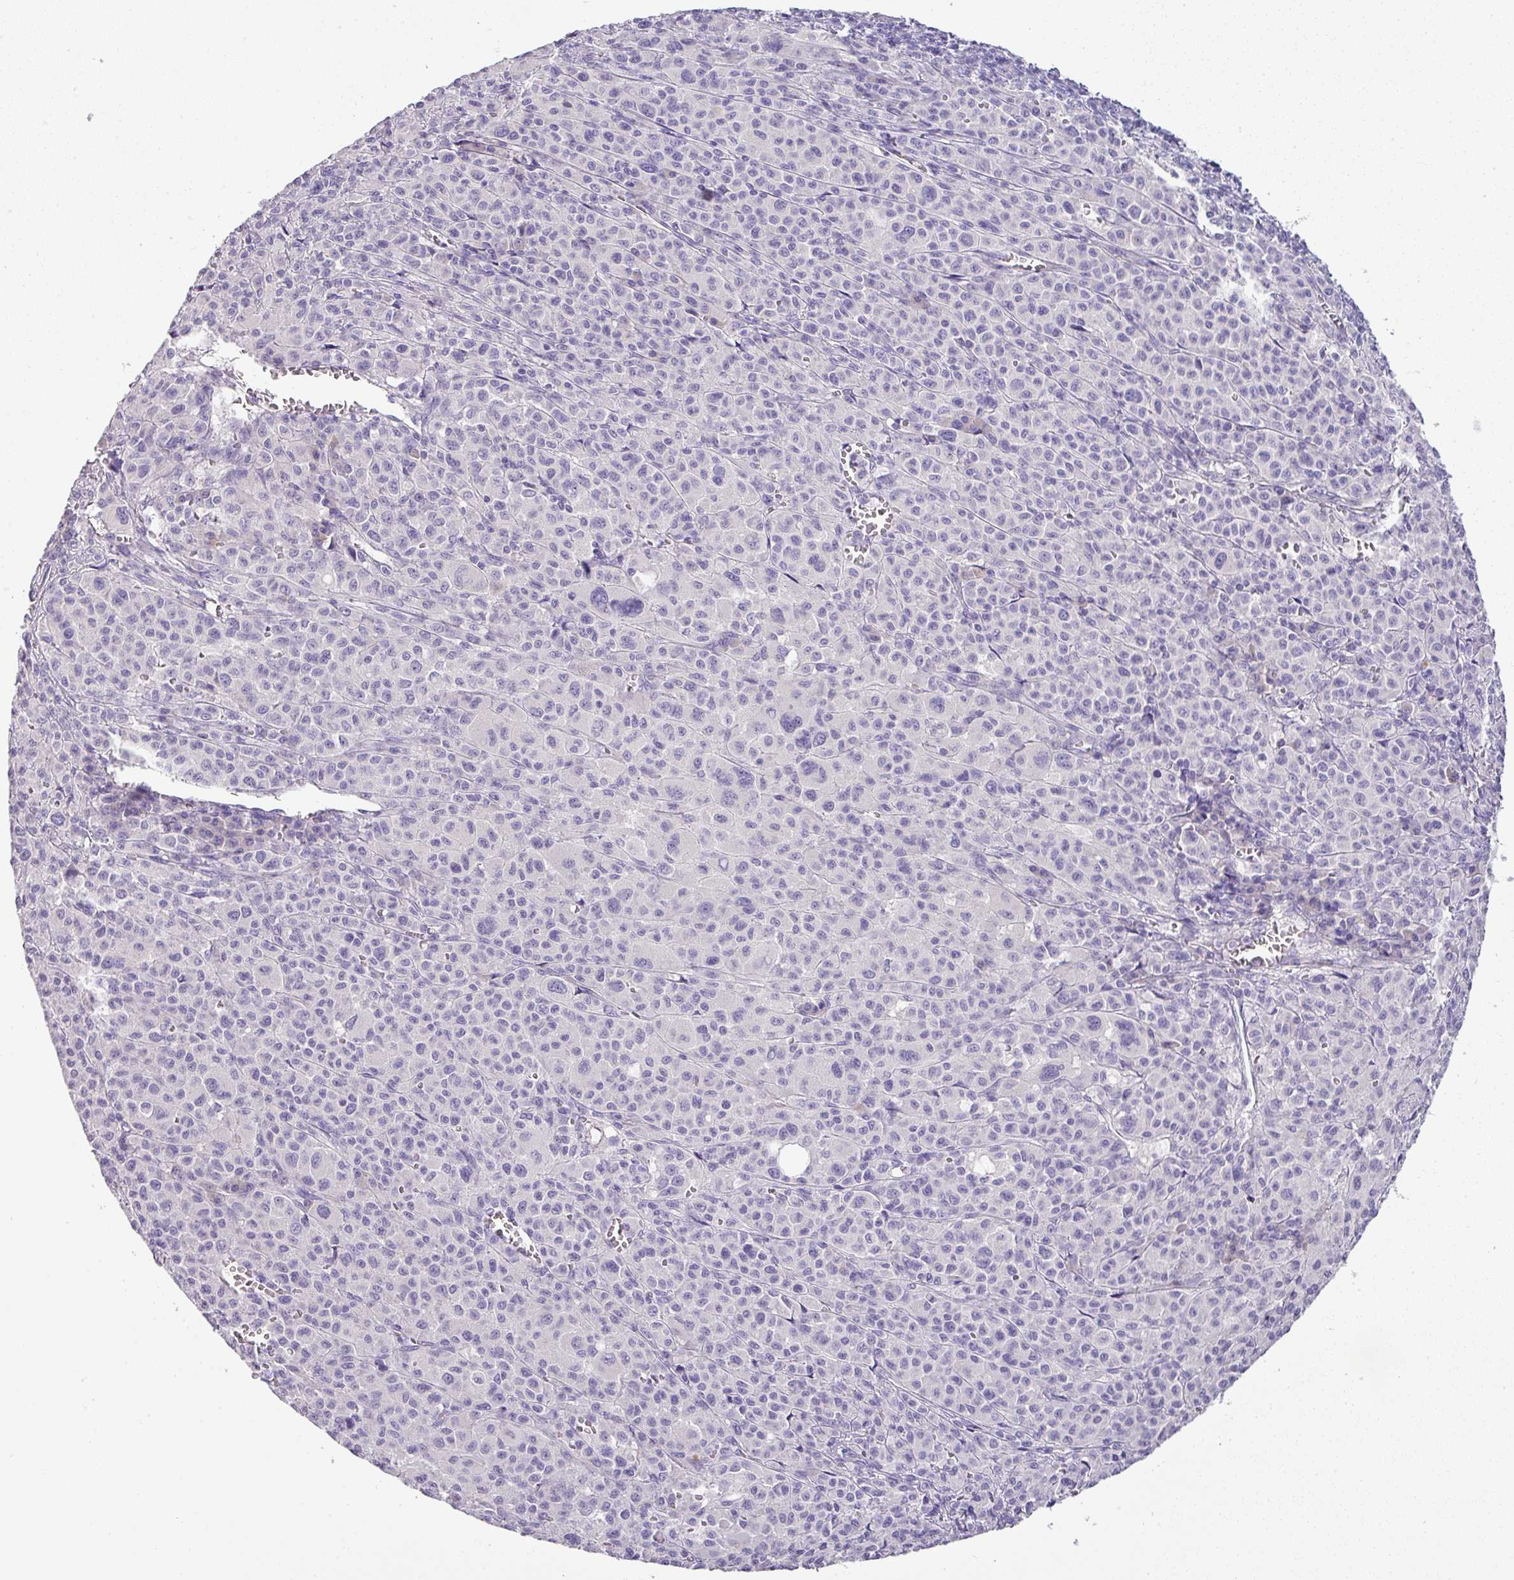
{"staining": {"intensity": "negative", "quantity": "none", "location": "none"}, "tissue": "melanoma", "cell_type": "Tumor cells", "image_type": "cancer", "snomed": [{"axis": "morphology", "description": "Malignant melanoma, Metastatic site"}, {"axis": "topography", "description": "Skin"}], "caption": "High power microscopy micrograph of an immunohistochemistry (IHC) photomicrograph of malignant melanoma (metastatic site), revealing no significant positivity in tumor cells. Brightfield microscopy of IHC stained with DAB (brown) and hematoxylin (blue), captured at high magnification.", "gene": "ENSG00000273748", "patient": {"sex": "female", "age": 74}}